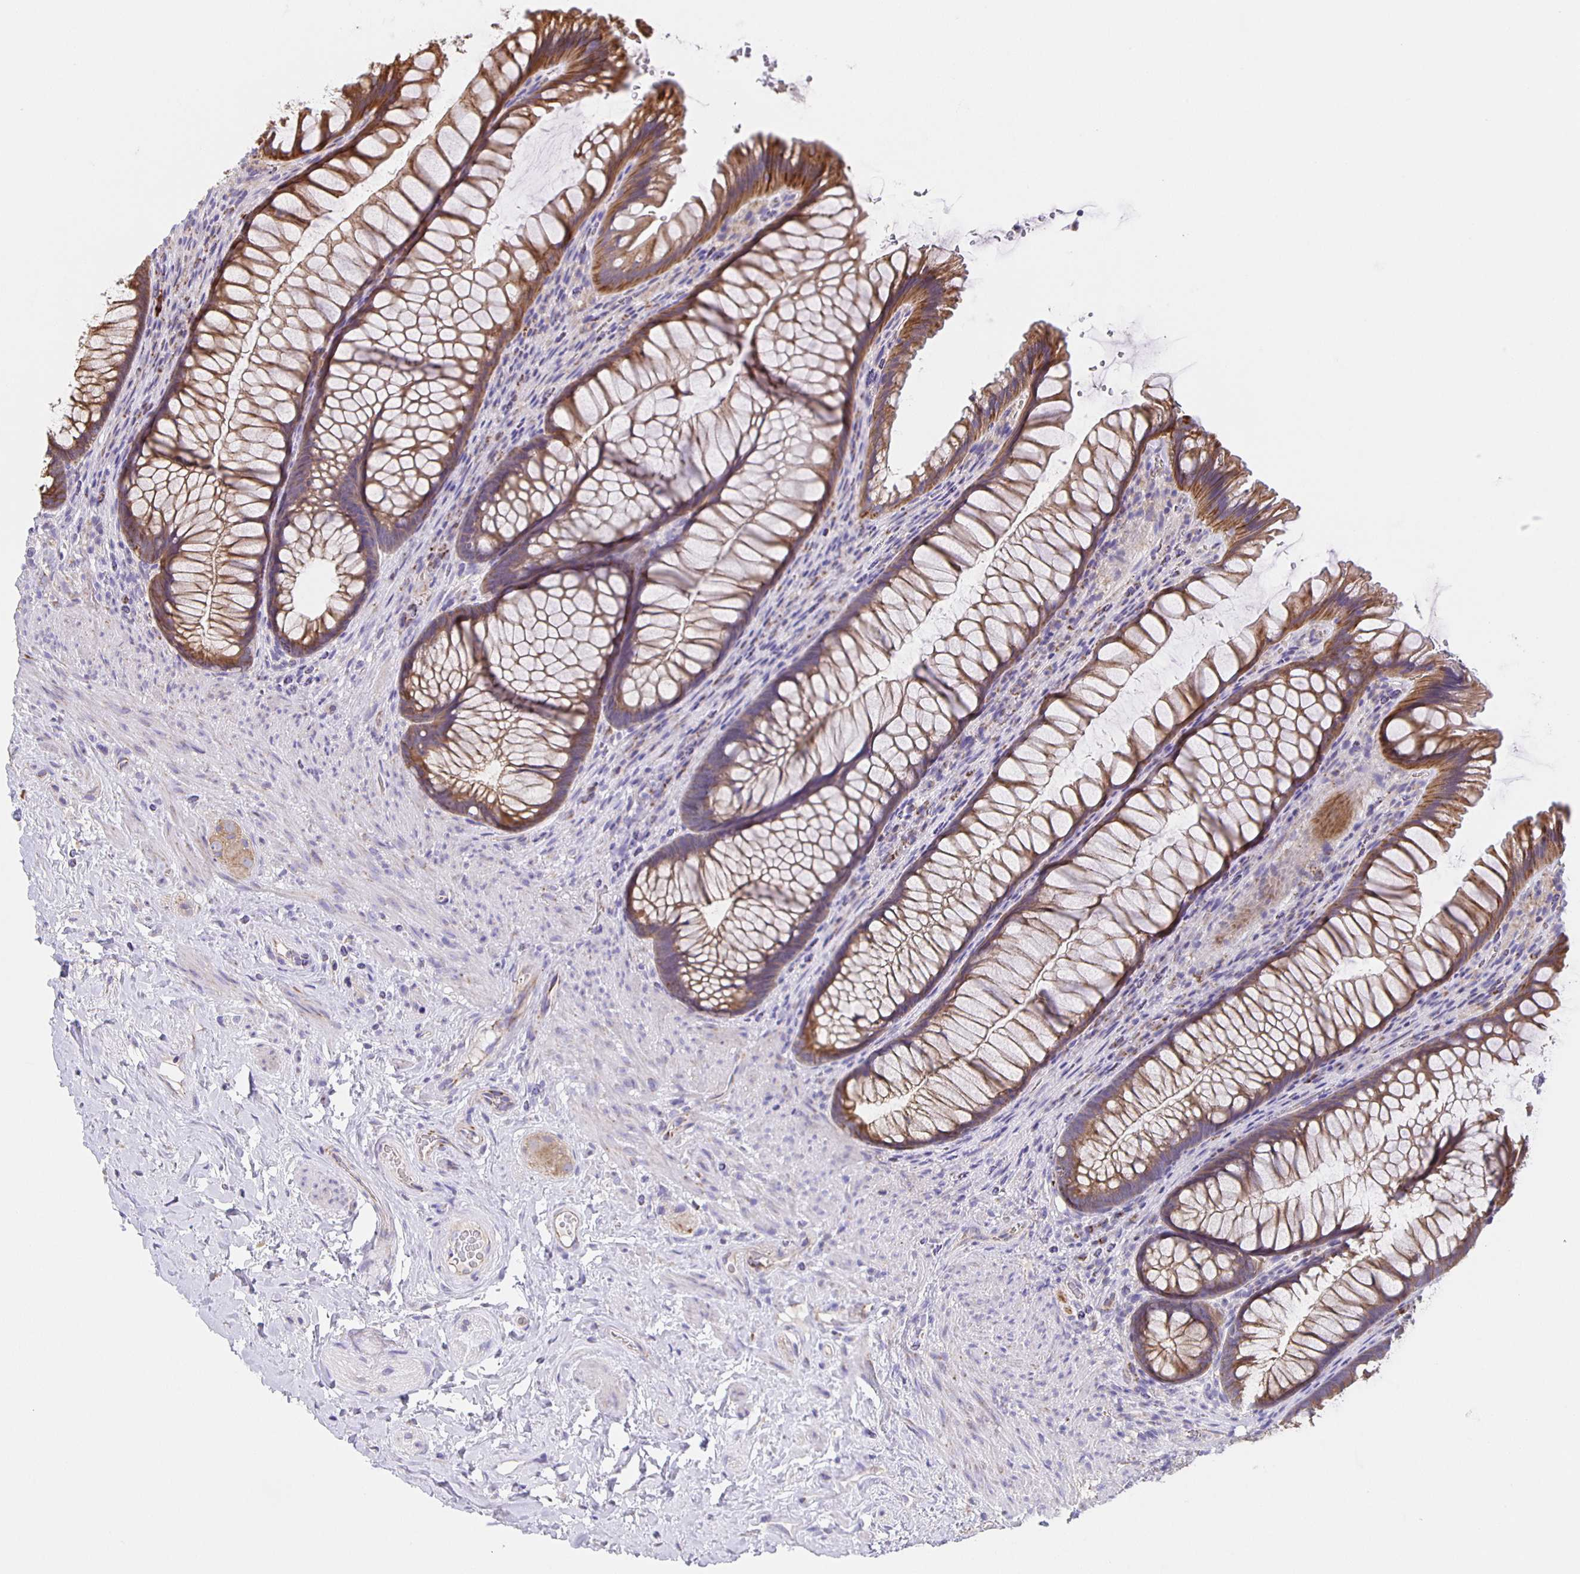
{"staining": {"intensity": "strong", "quantity": ">75%", "location": "cytoplasmic/membranous"}, "tissue": "rectum", "cell_type": "Glandular cells", "image_type": "normal", "snomed": [{"axis": "morphology", "description": "Normal tissue, NOS"}, {"axis": "topography", "description": "Rectum"}], "caption": "An immunohistochemistry (IHC) micrograph of benign tissue is shown. Protein staining in brown labels strong cytoplasmic/membranous positivity in rectum within glandular cells. (DAB (3,3'-diaminobenzidine) IHC with brightfield microscopy, high magnification).", "gene": "JMJD4", "patient": {"sex": "male", "age": 53}}